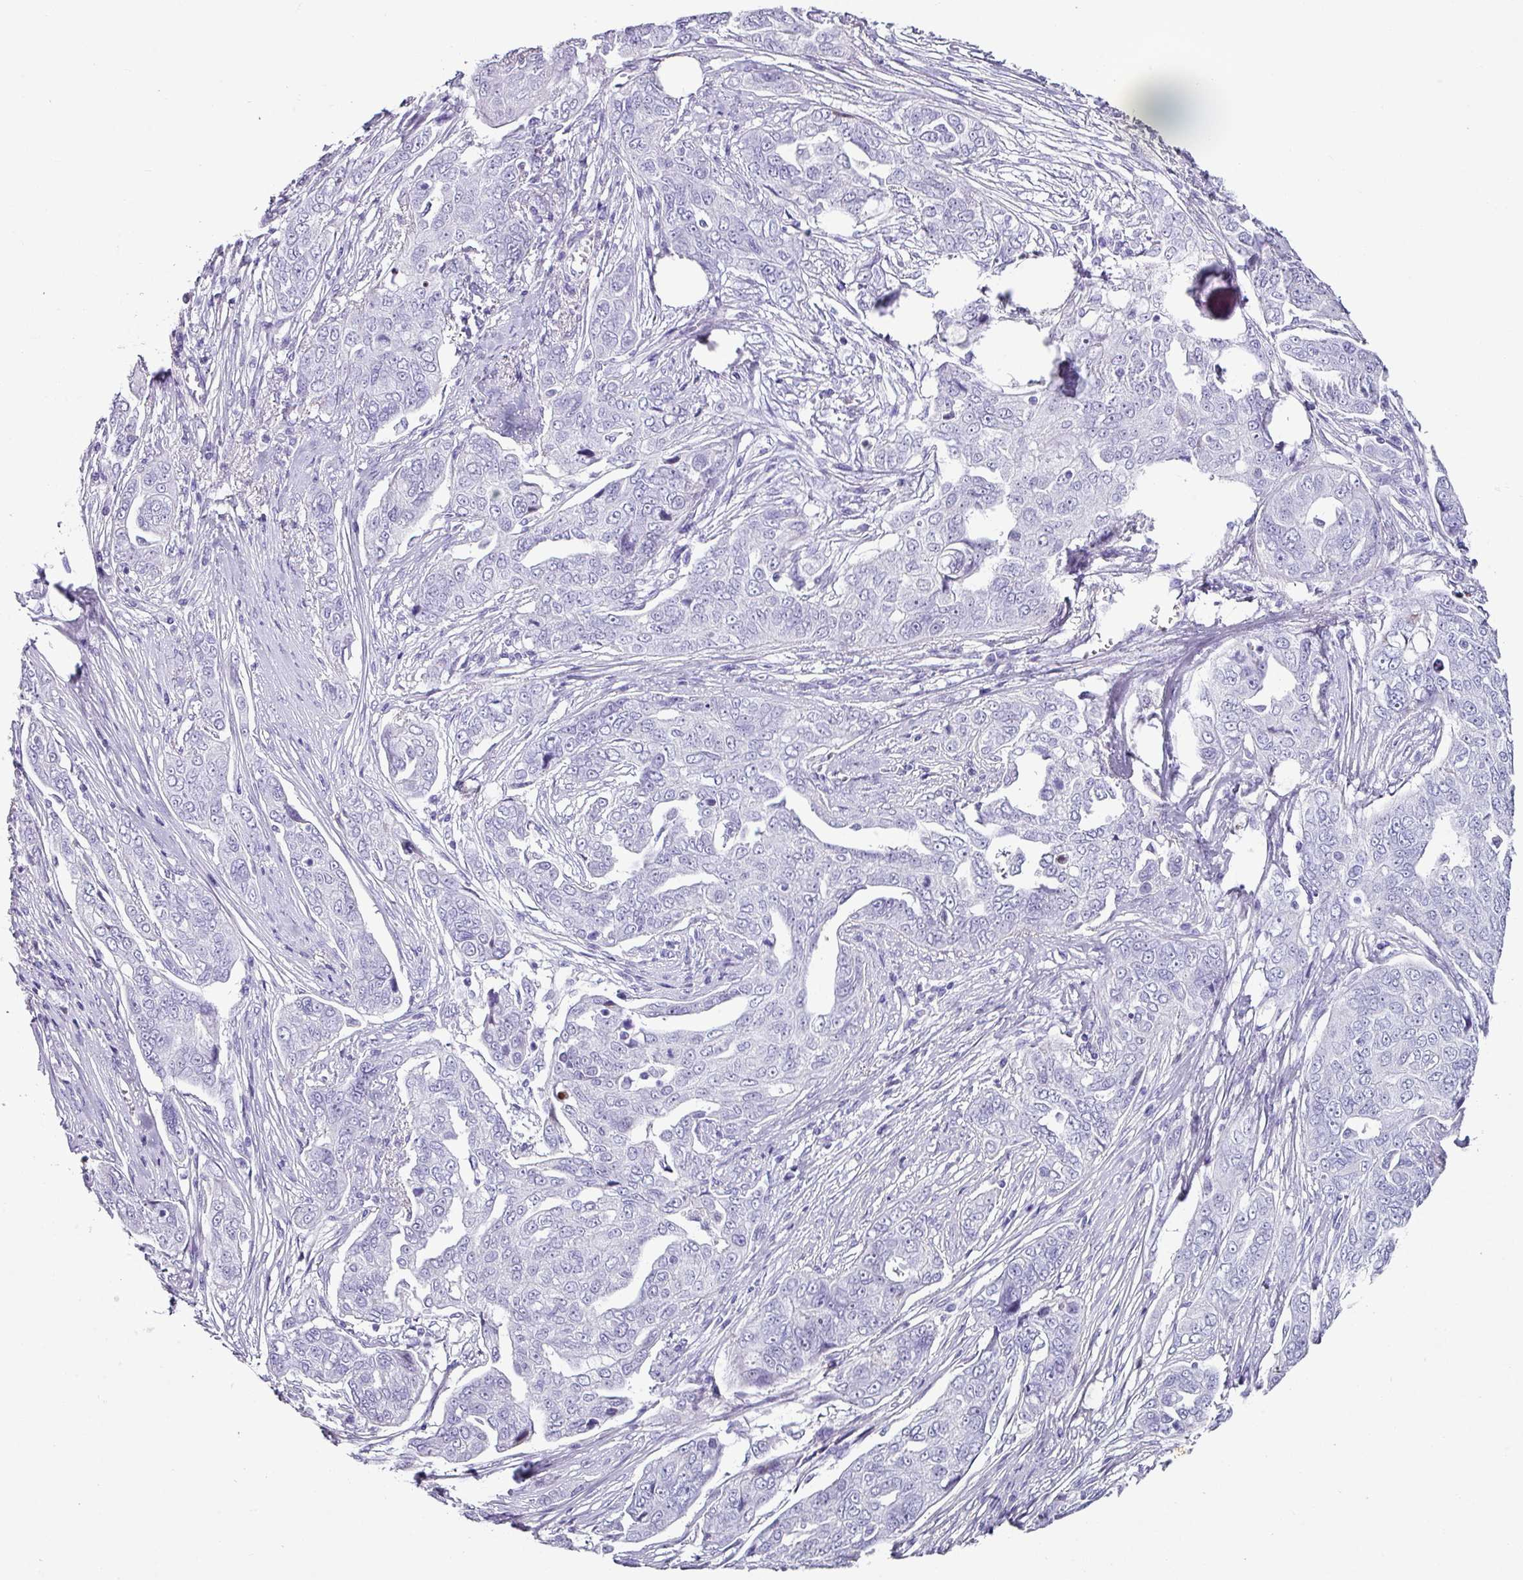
{"staining": {"intensity": "negative", "quantity": "none", "location": "none"}, "tissue": "ovarian cancer", "cell_type": "Tumor cells", "image_type": "cancer", "snomed": [{"axis": "morphology", "description": "Carcinoma, endometroid"}, {"axis": "topography", "description": "Ovary"}], "caption": "DAB (3,3'-diaminobenzidine) immunohistochemical staining of ovarian cancer (endometroid carcinoma) shows no significant expression in tumor cells.", "gene": "TRA2A", "patient": {"sex": "female", "age": 70}}